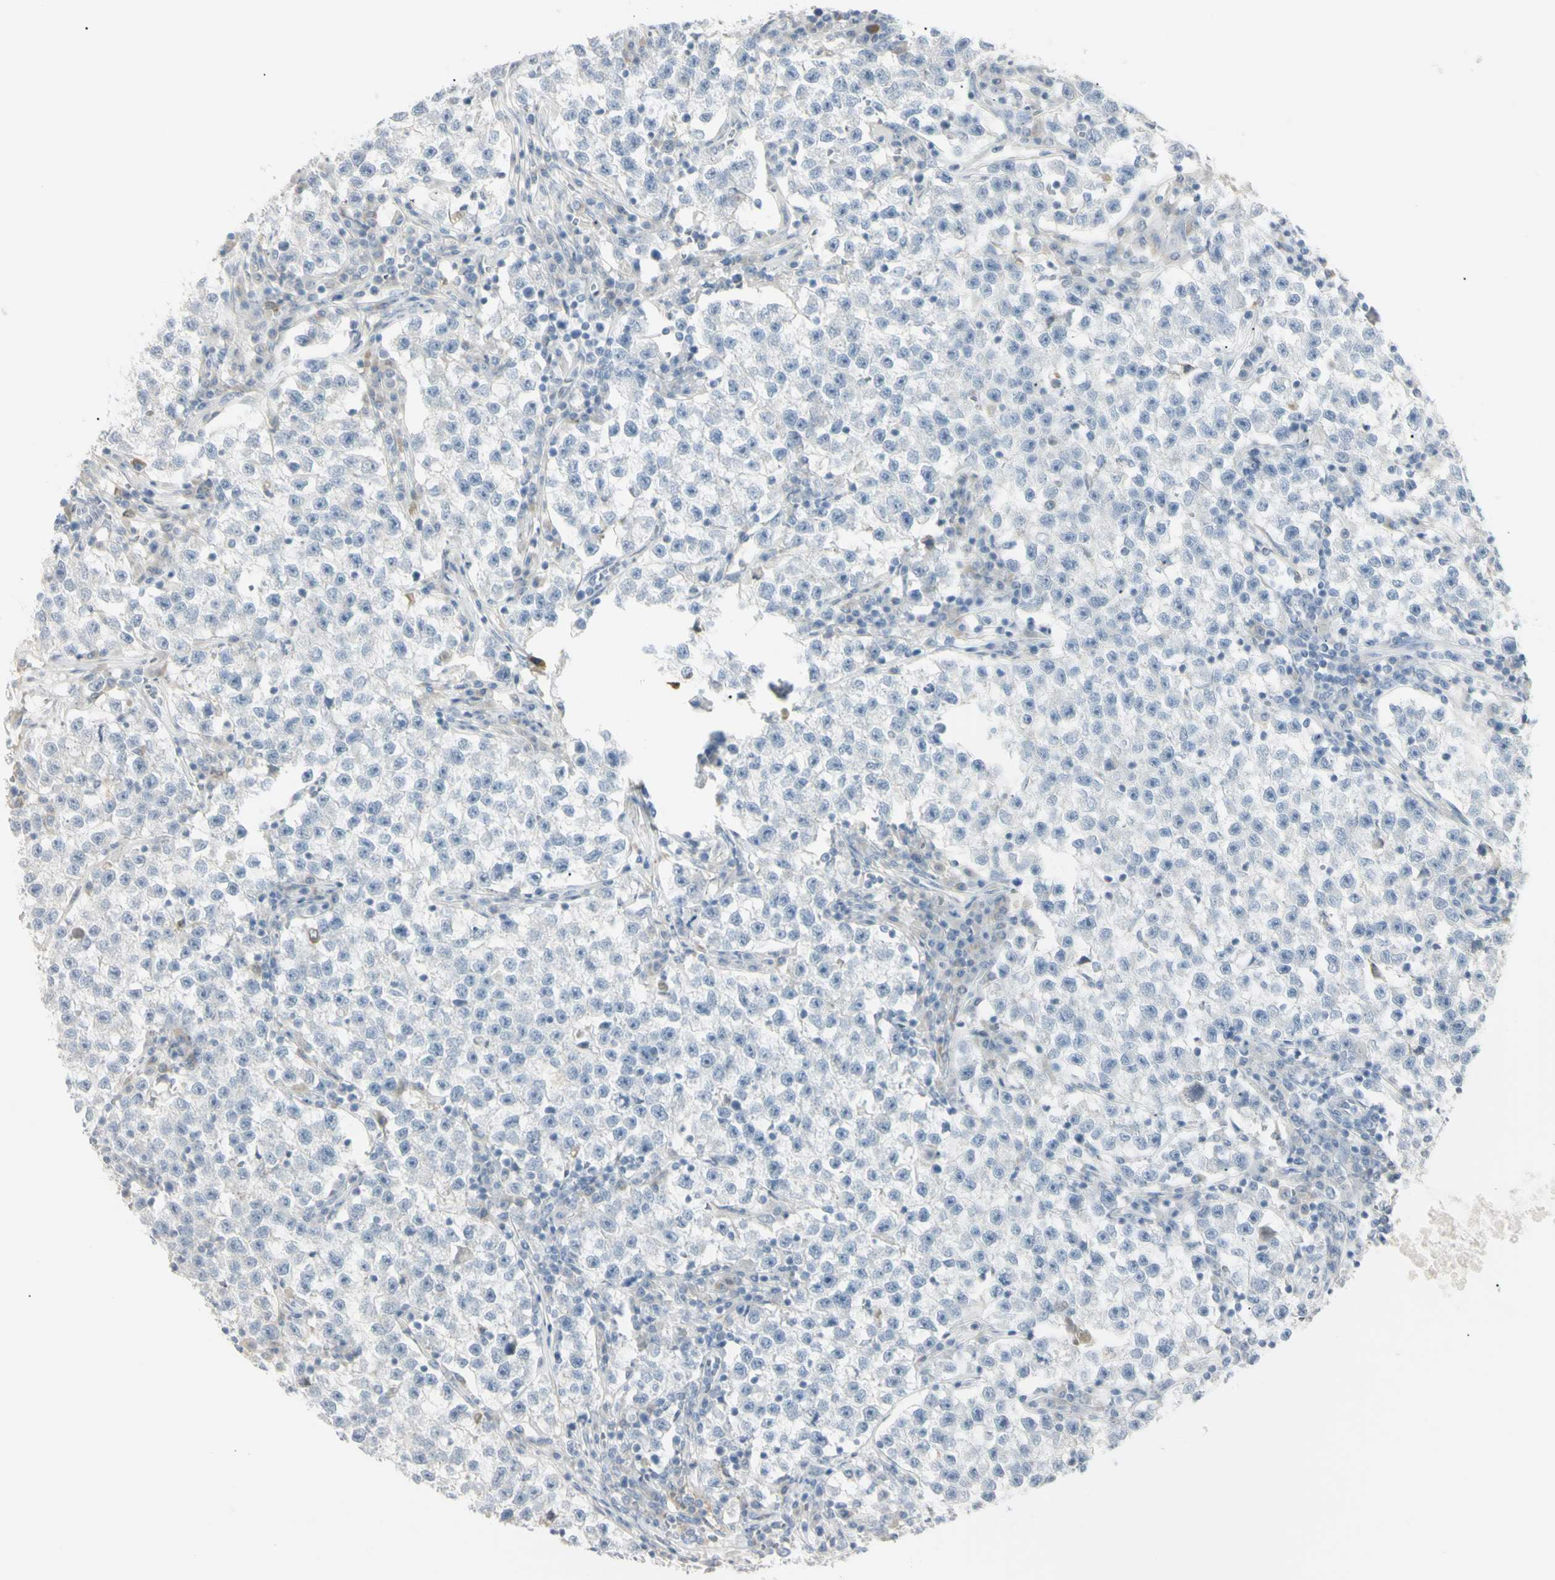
{"staining": {"intensity": "negative", "quantity": "none", "location": "none"}, "tissue": "testis cancer", "cell_type": "Tumor cells", "image_type": "cancer", "snomed": [{"axis": "morphology", "description": "Seminoma, NOS"}, {"axis": "topography", "description": "Testis"}], "caption": "Micrograph shows no protein positivity in tumor cells of testis cancer tissue.", "gene": "PIP", "patient": {"sex": "male", "age": 22}}